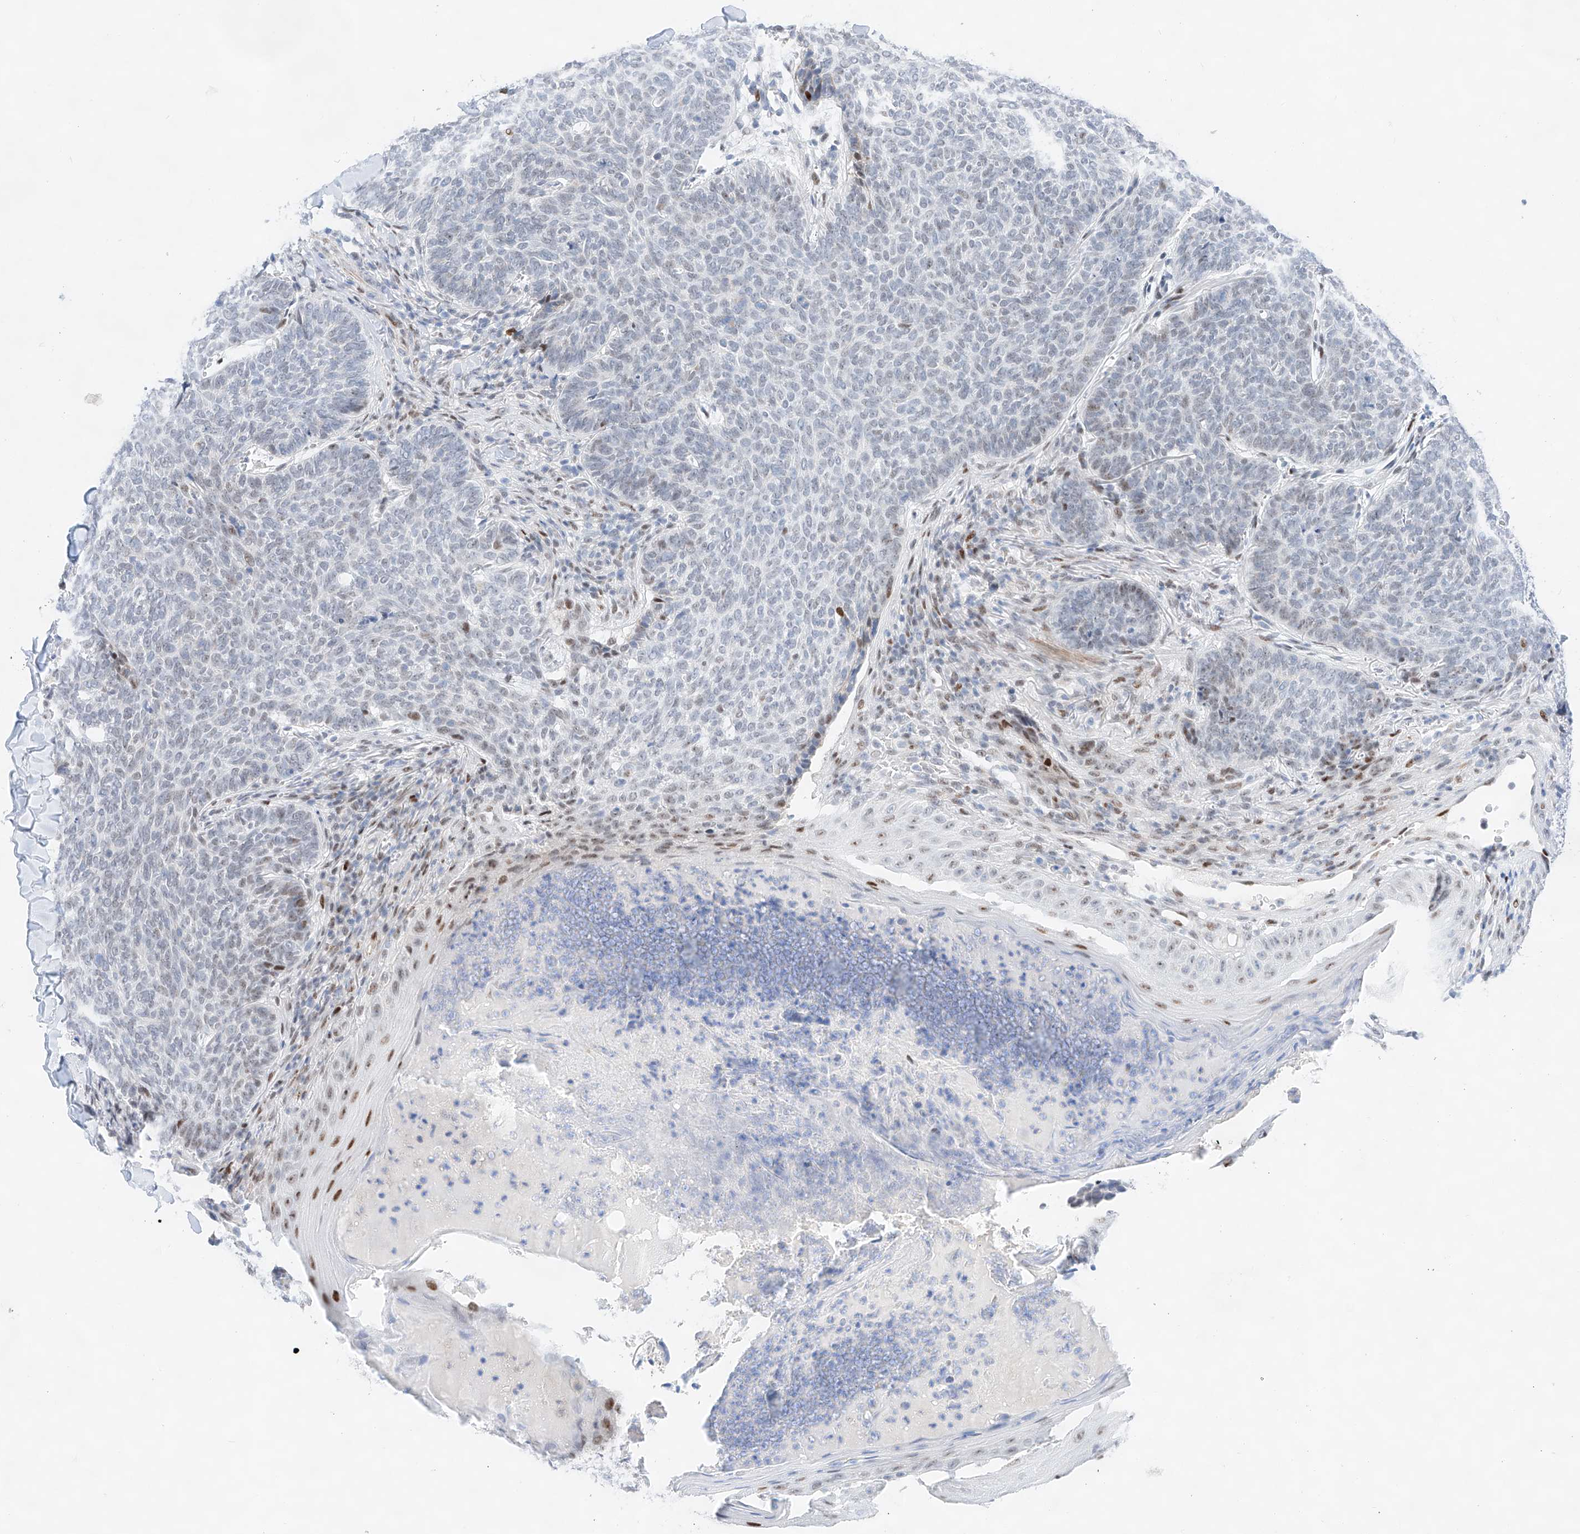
{"staining": {"intensity": "negative", "quantity": "none", "location": "none"}, "tissue": "skin cancer", "cell_type": "Tumor cells", "image_type": "cancer", "snomed": [{"axis": "morphology", "description": "Normal tissue, NOS"}, {"axis": "morphology", "description": "Basal cell carcinoma"}, {"axis": "topography", "description": "Skin"}], "caption": "Immunohistochemistry of human skin cancer (basal cell carcinoma) displays no positivity in tumor cells.", "gene": "NT5C3B", "patient": {"sex": "male", "age": 50}}